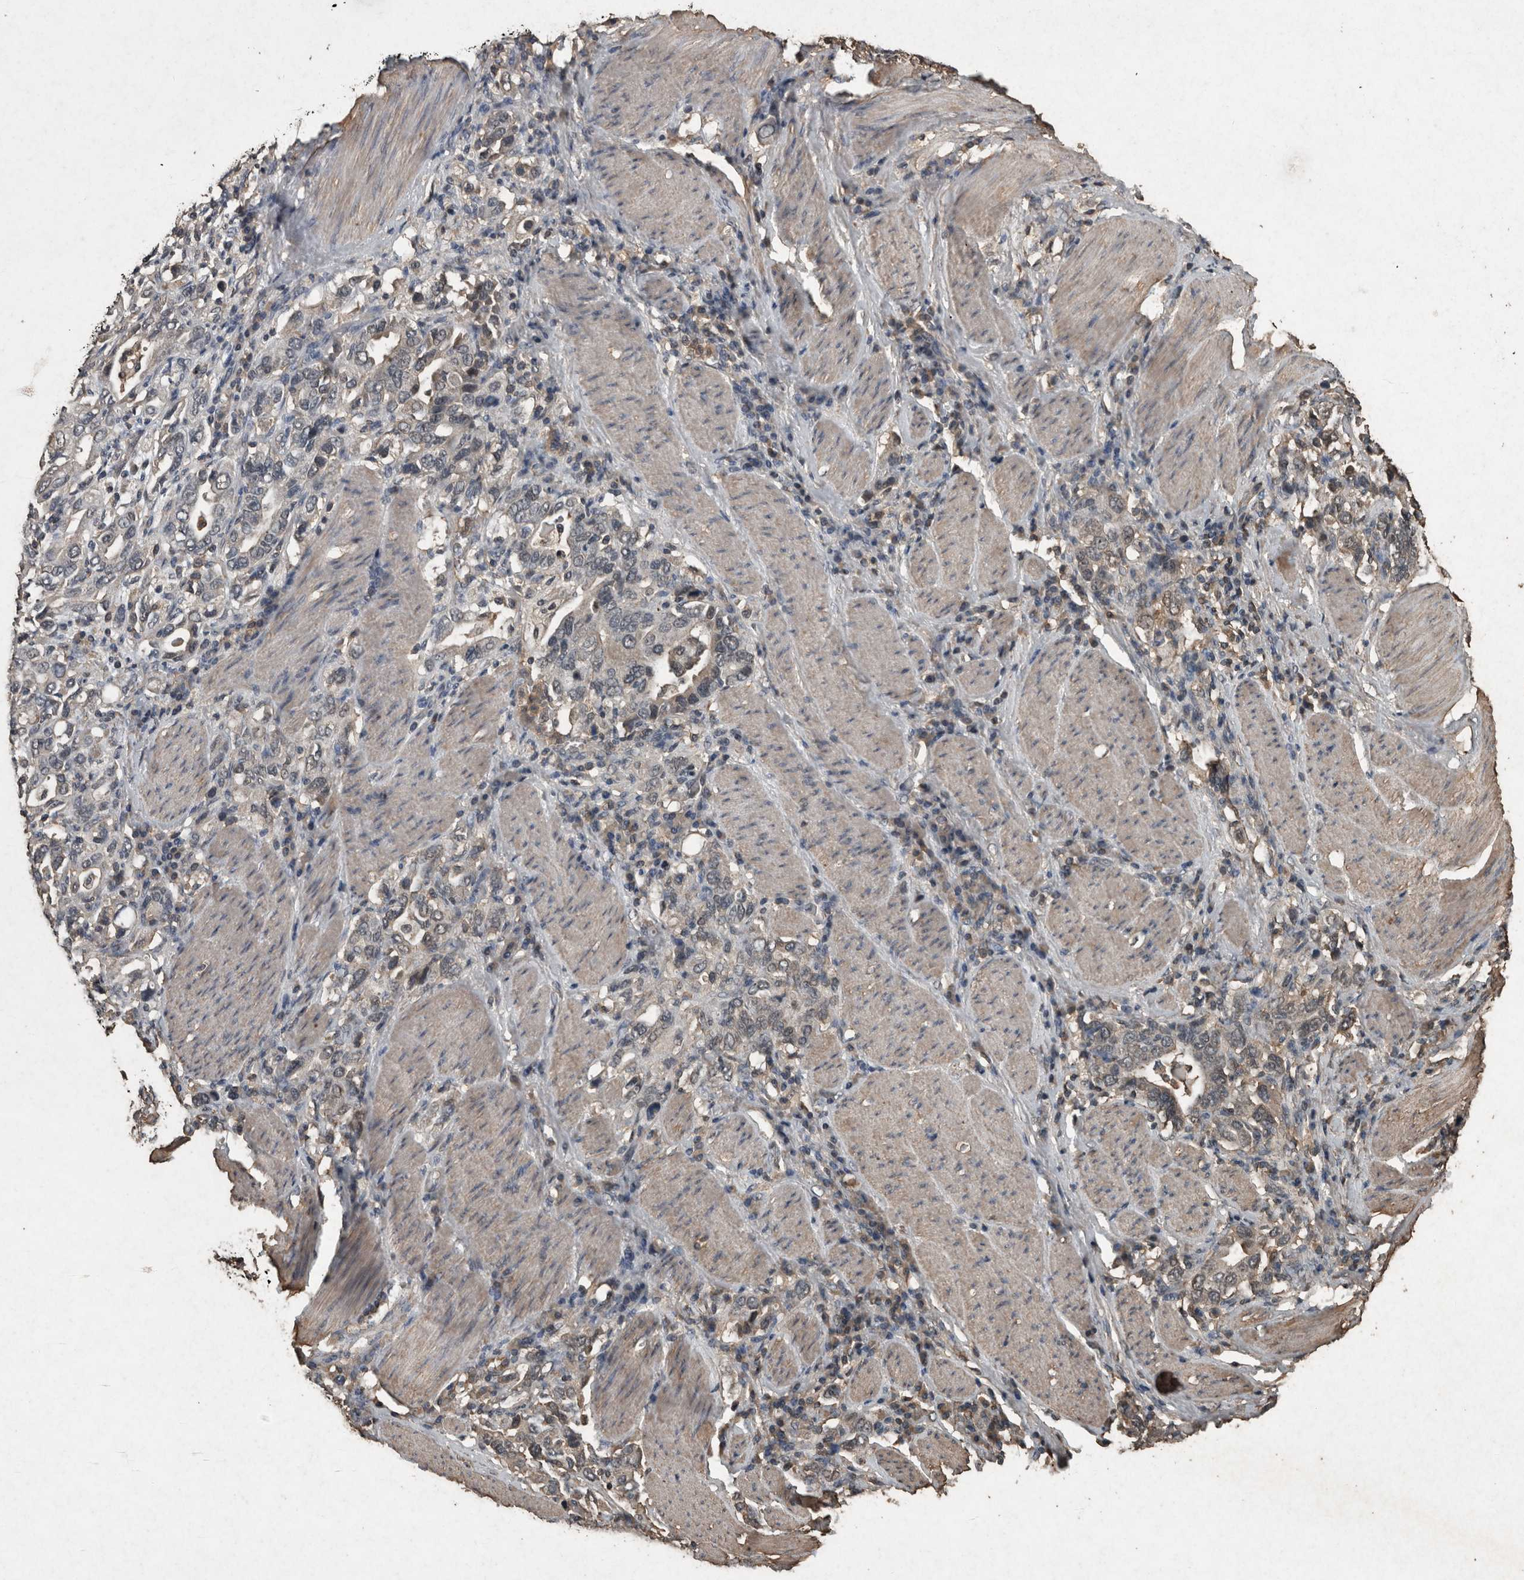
{"staining": {"intensity": "negative", "quantity": "none", "location": "none"}, "tissue": "stomach cancer", "cell_type": "Tumor cells", "image_type": "cancer", "snomed": [{"axis": "morphology", "description": "Adenocarcinoma, NOS"}, {"axis": "topography", "description": "Stomach, upper"}], "caption": "Human stomach cancer (adenocarcinoma) stained for a protein using immunohistochemistry (IHC) demonstrates no staining in tumor cells.", "gene": "FGFRL1", "patient": {"sex": "male", "age": 62}}